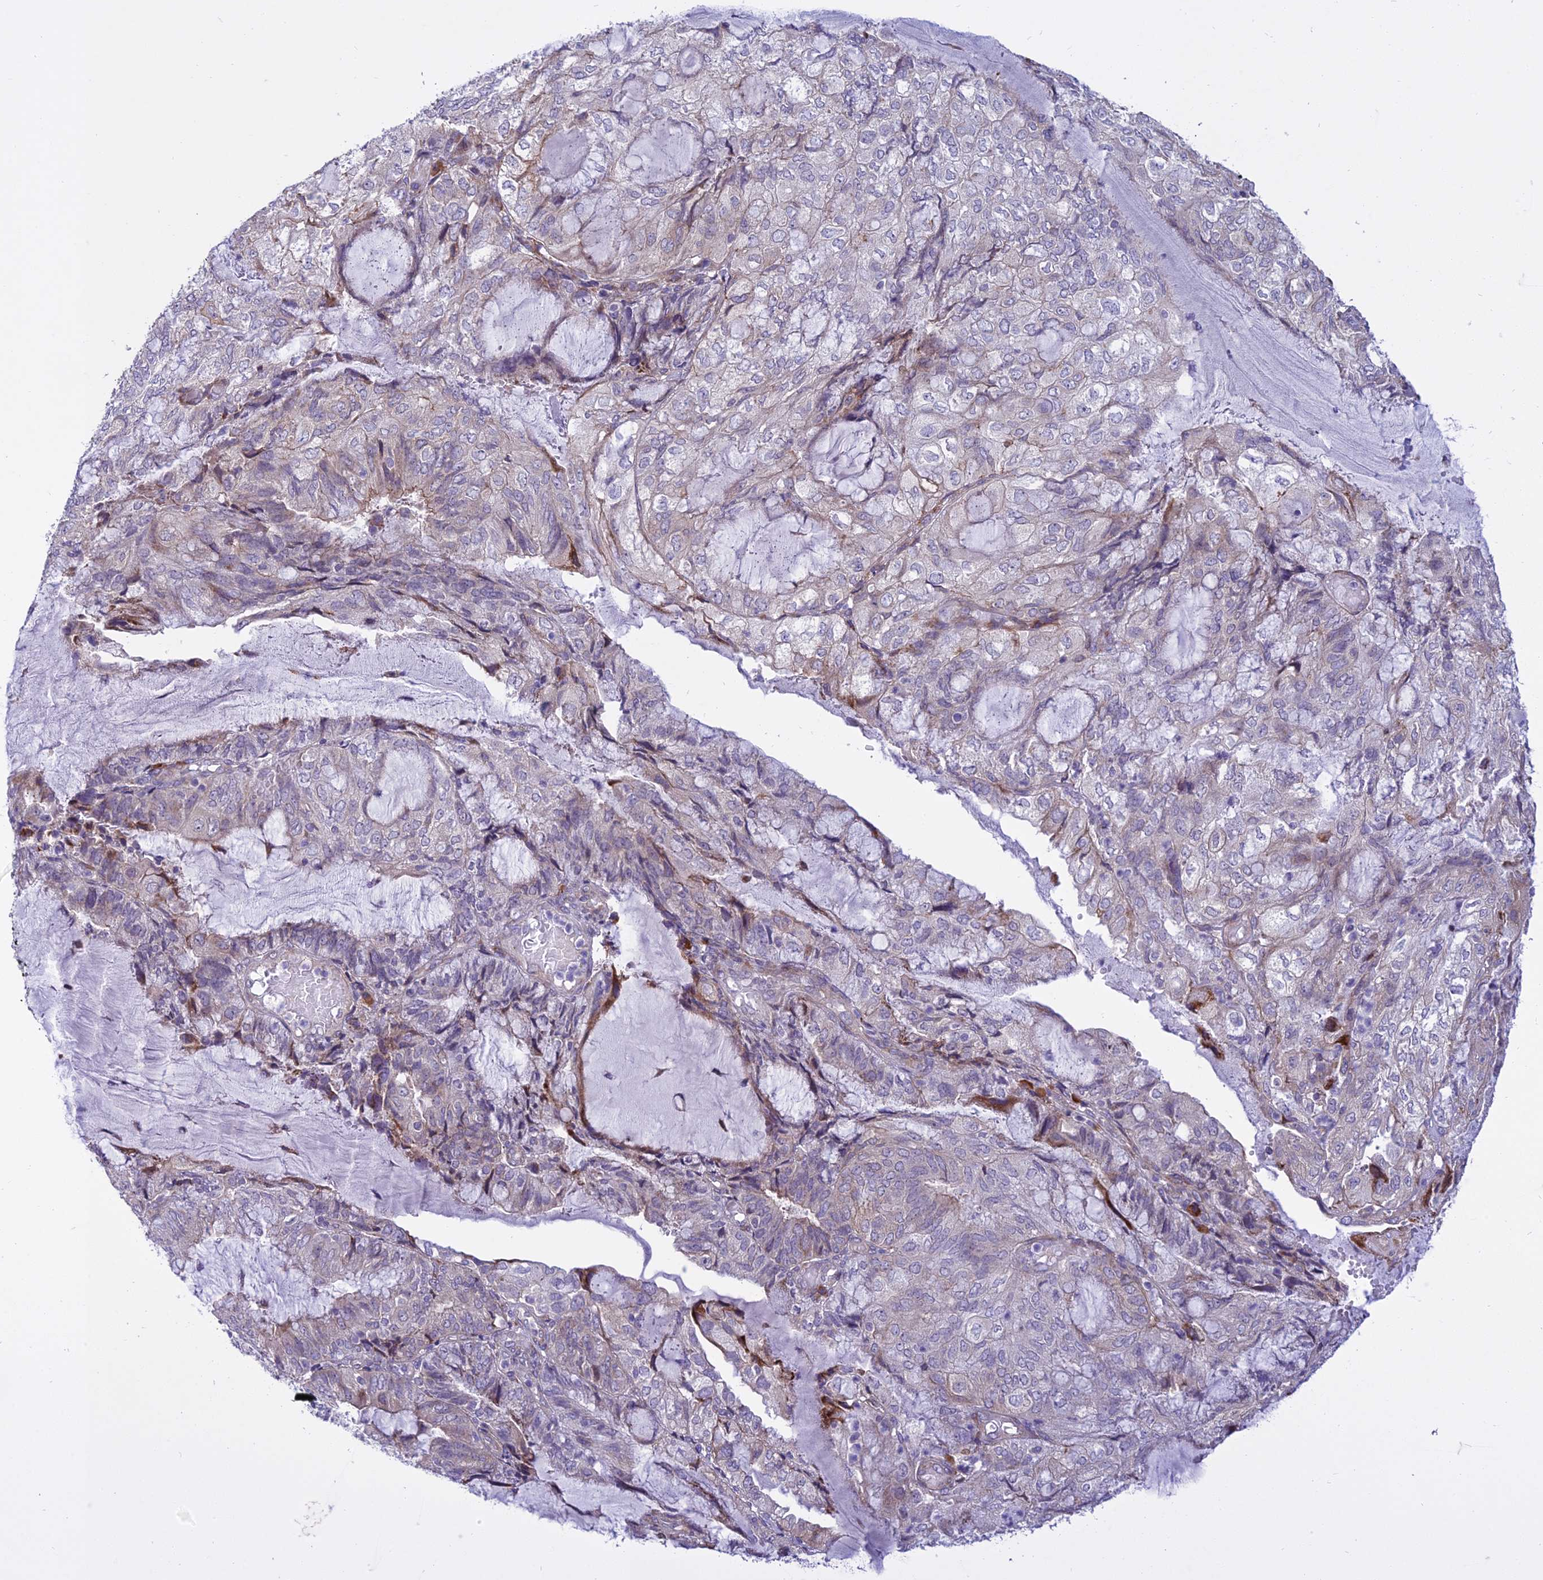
{"staining": {"intensity": "weak", "quantity": "<25%", "location": "cytoplasmic/membranous"}, "tissue": "endometrial cancer", "cell_type": "Tumor cells", "image_type": "cancer", "snomed": [{"axis": "morphology", "description": "Adenocarcinoma, NOS"}, {"axis": "topography", "description": "Endometrium"}], "caption": "The micrograph displays no significant staining in tumor cells of endometrial cancer. (Brightfield microscopy of DAB immunohistochemistry at high magnification).", "gene": "NEURL2", "patient": {"sex": "female", "age": 81}}